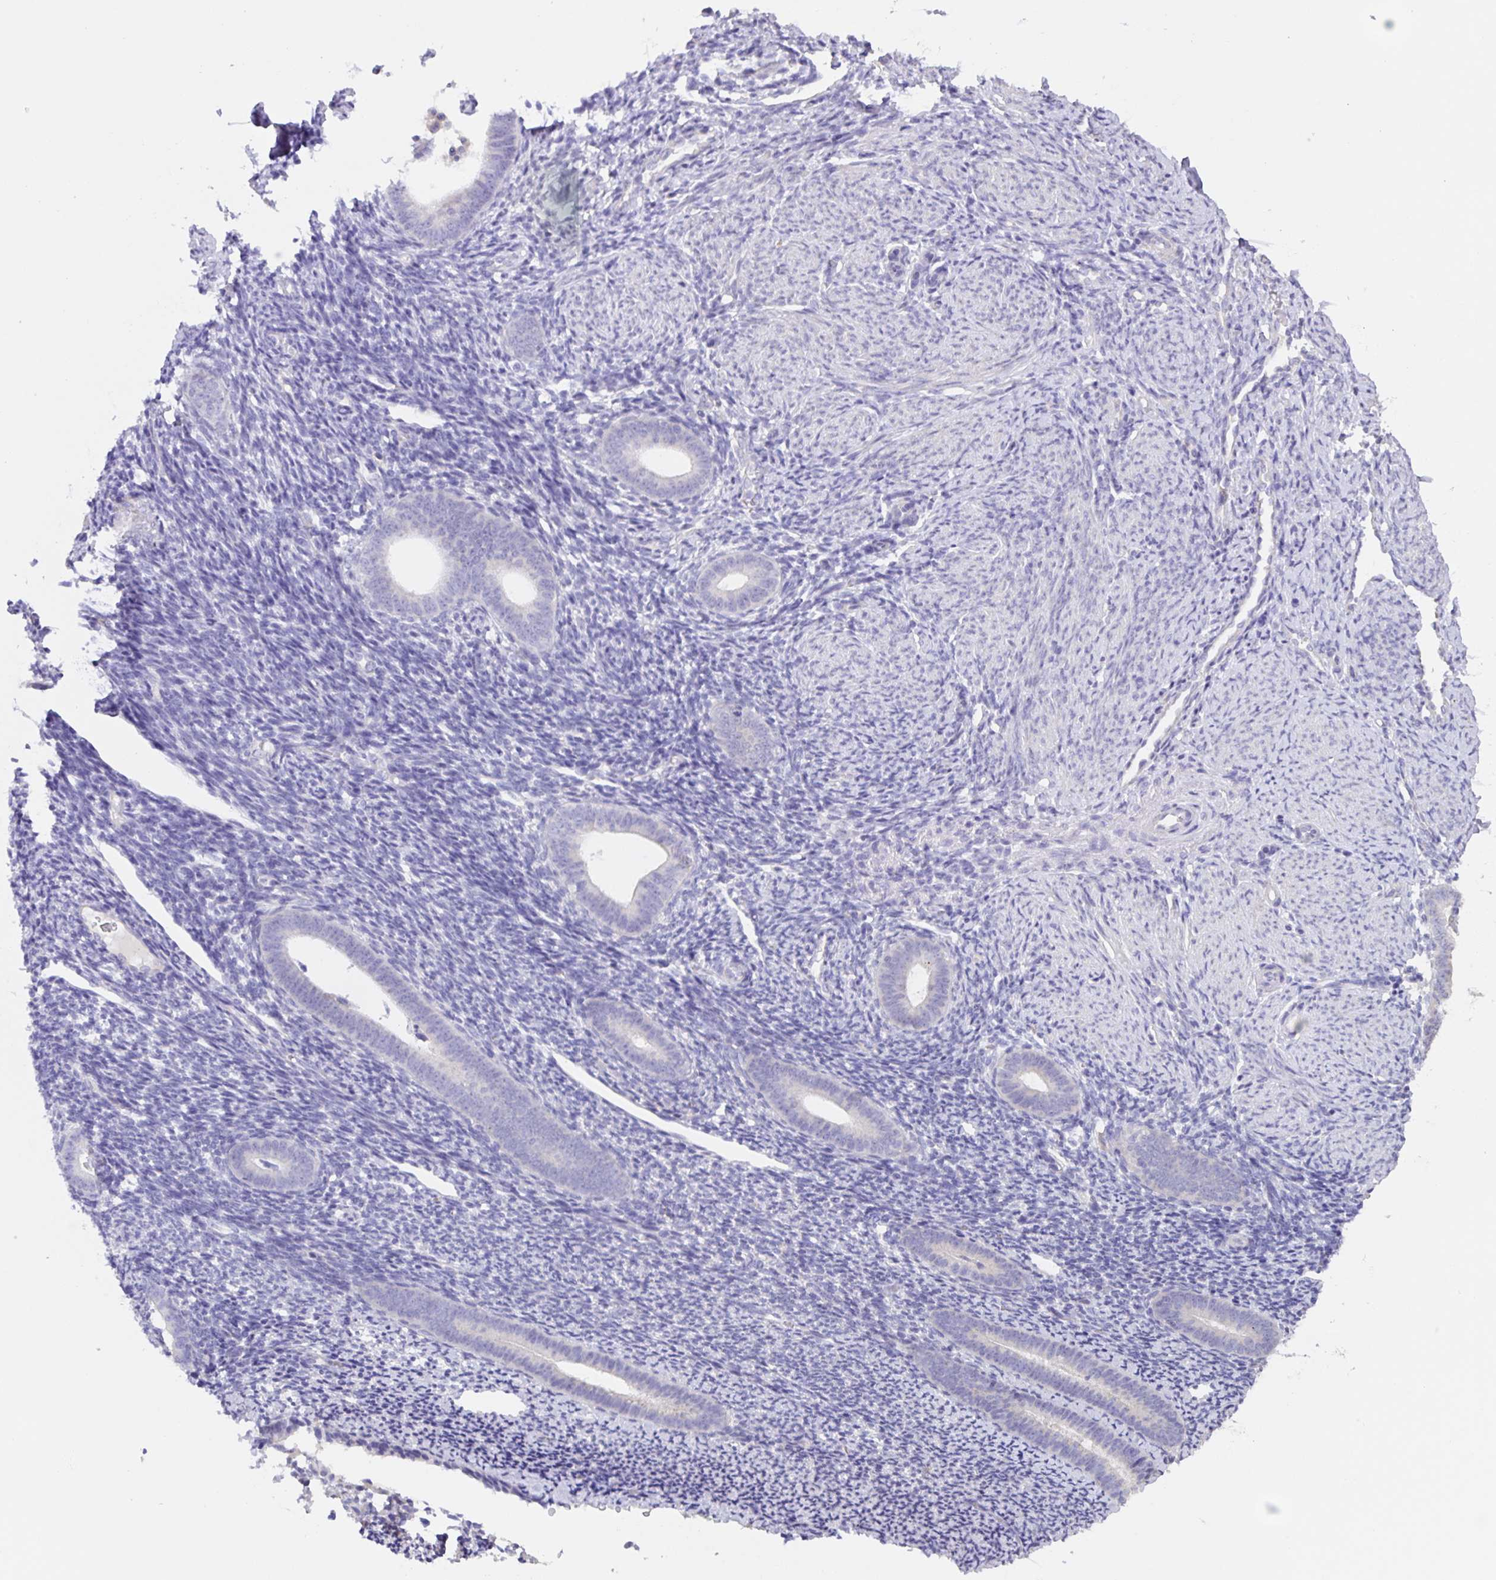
{"staining": {"intensity": "negative", "quantity": "none", "location": "none"}, "tissue": "endometrium", "cell_type": "Cells in endometrial stroma", "image_type": "normal", "snomed": [{"axis": "morphology", "description": "Normal tissue, NOS"}, {"axis": "topography", "description": "Endometrium"}], "caption": "An IHC image of benign endometrium is shown. There is no staining in cells in endometrial stroma of endometrium. (Brightfield microscopy of DAB (3,3'-diaminobenzidine) IHC at high magnification).", "gene": "PRR36", "patient": {"sex": "female", "age": 39}}